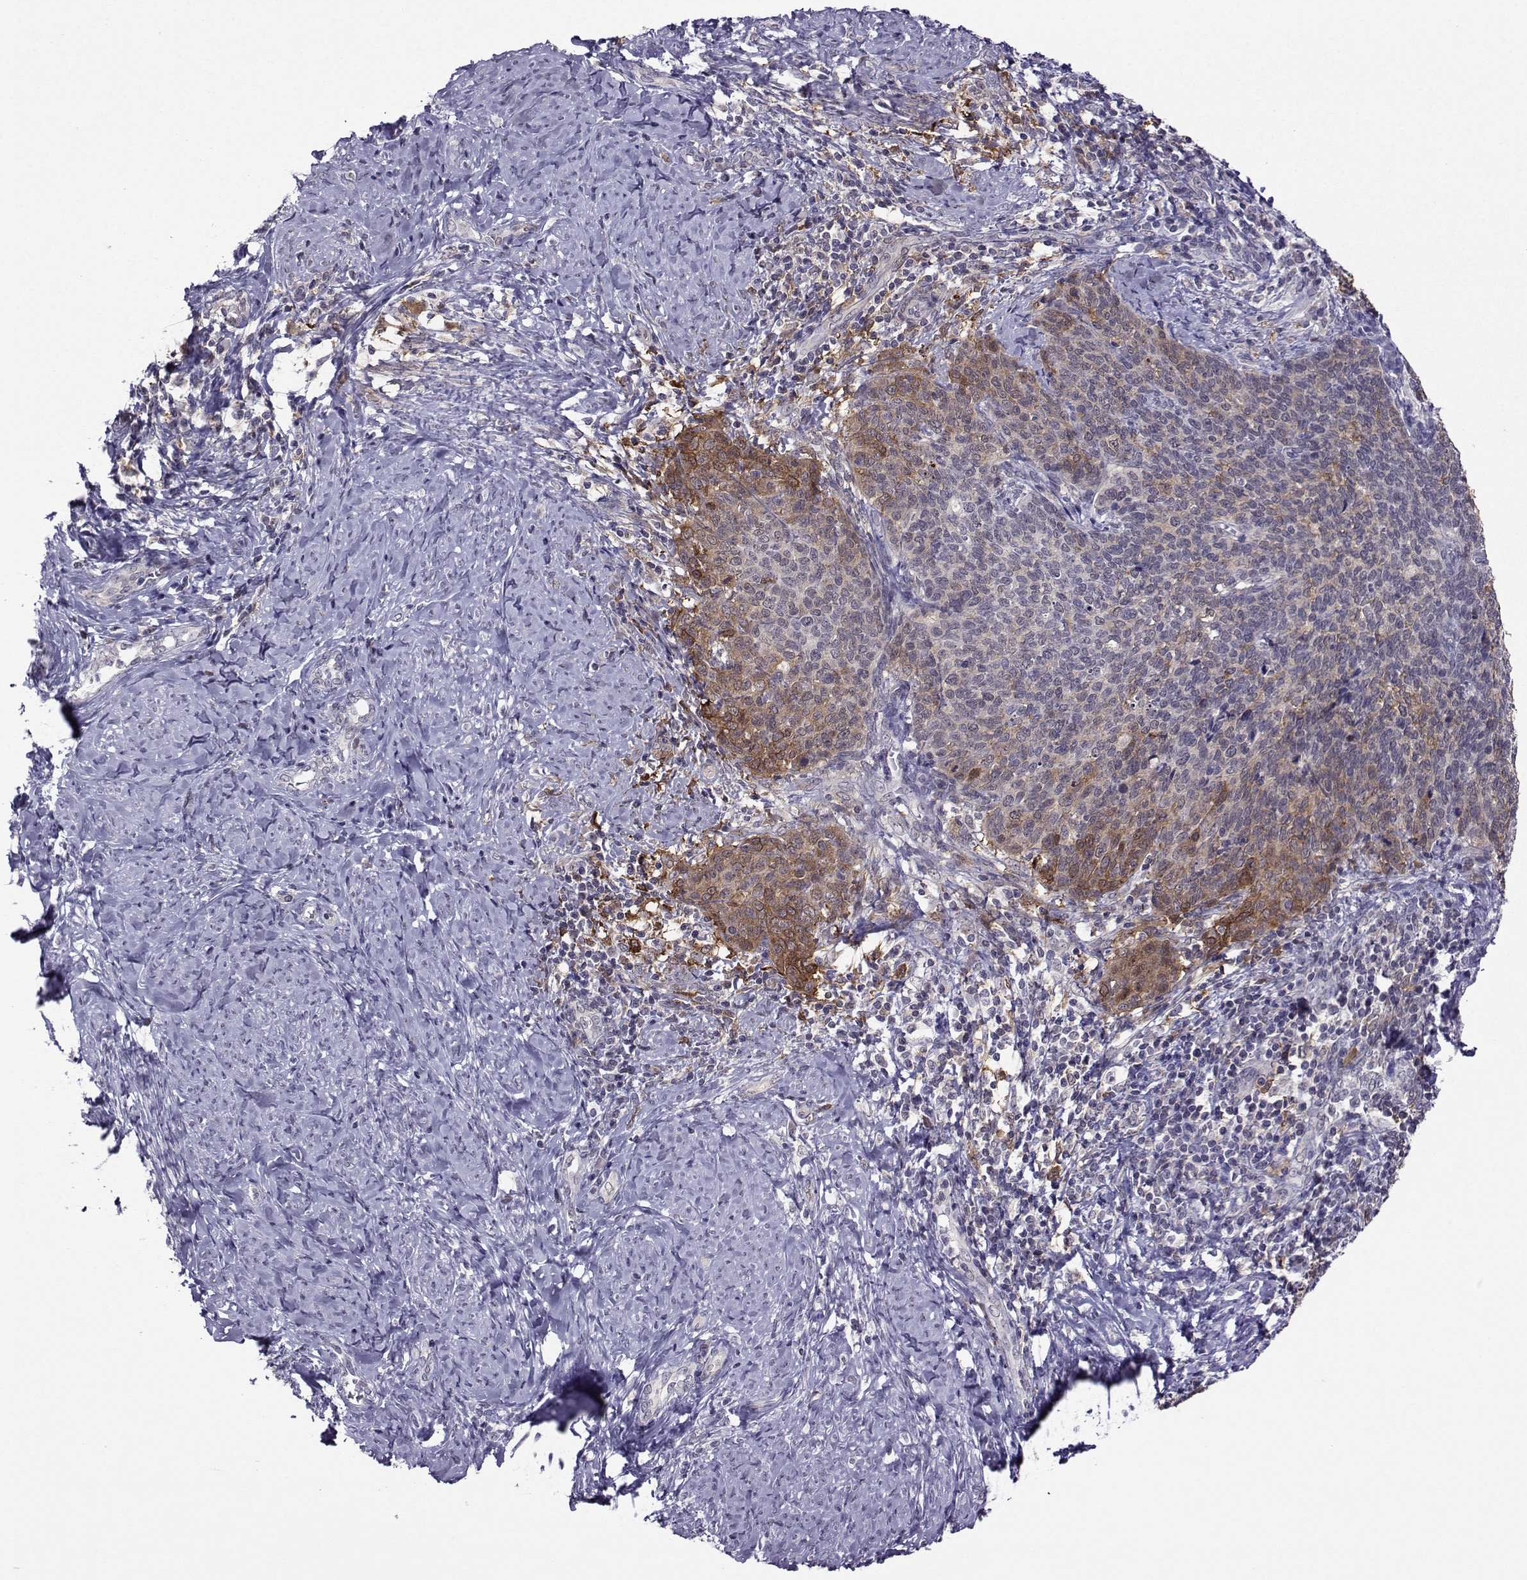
{"staining": {"intensity": "strong", "quantity": "25%-75%", "location": "cytoplasmic/membranous"}, "tissue": "cervical cancer", "cell_type": "Tumor cells", "image_type": "cancer", "snomed": [{"axis": "morphology", "description": "Normal tissue, NOS"}, {"axis": "morphology", "description": "Squamous cell carcinoma, NOS"}, {"axis": "topography", "description": "Cervix"}], "caption": "A micrograph of cervical cancer stained for a protein exhibits strong cytoplasmic/membranous brown staining in tumor cells.", "gene": "DDX20", "patient": {"sex": "female", "age": 39}}